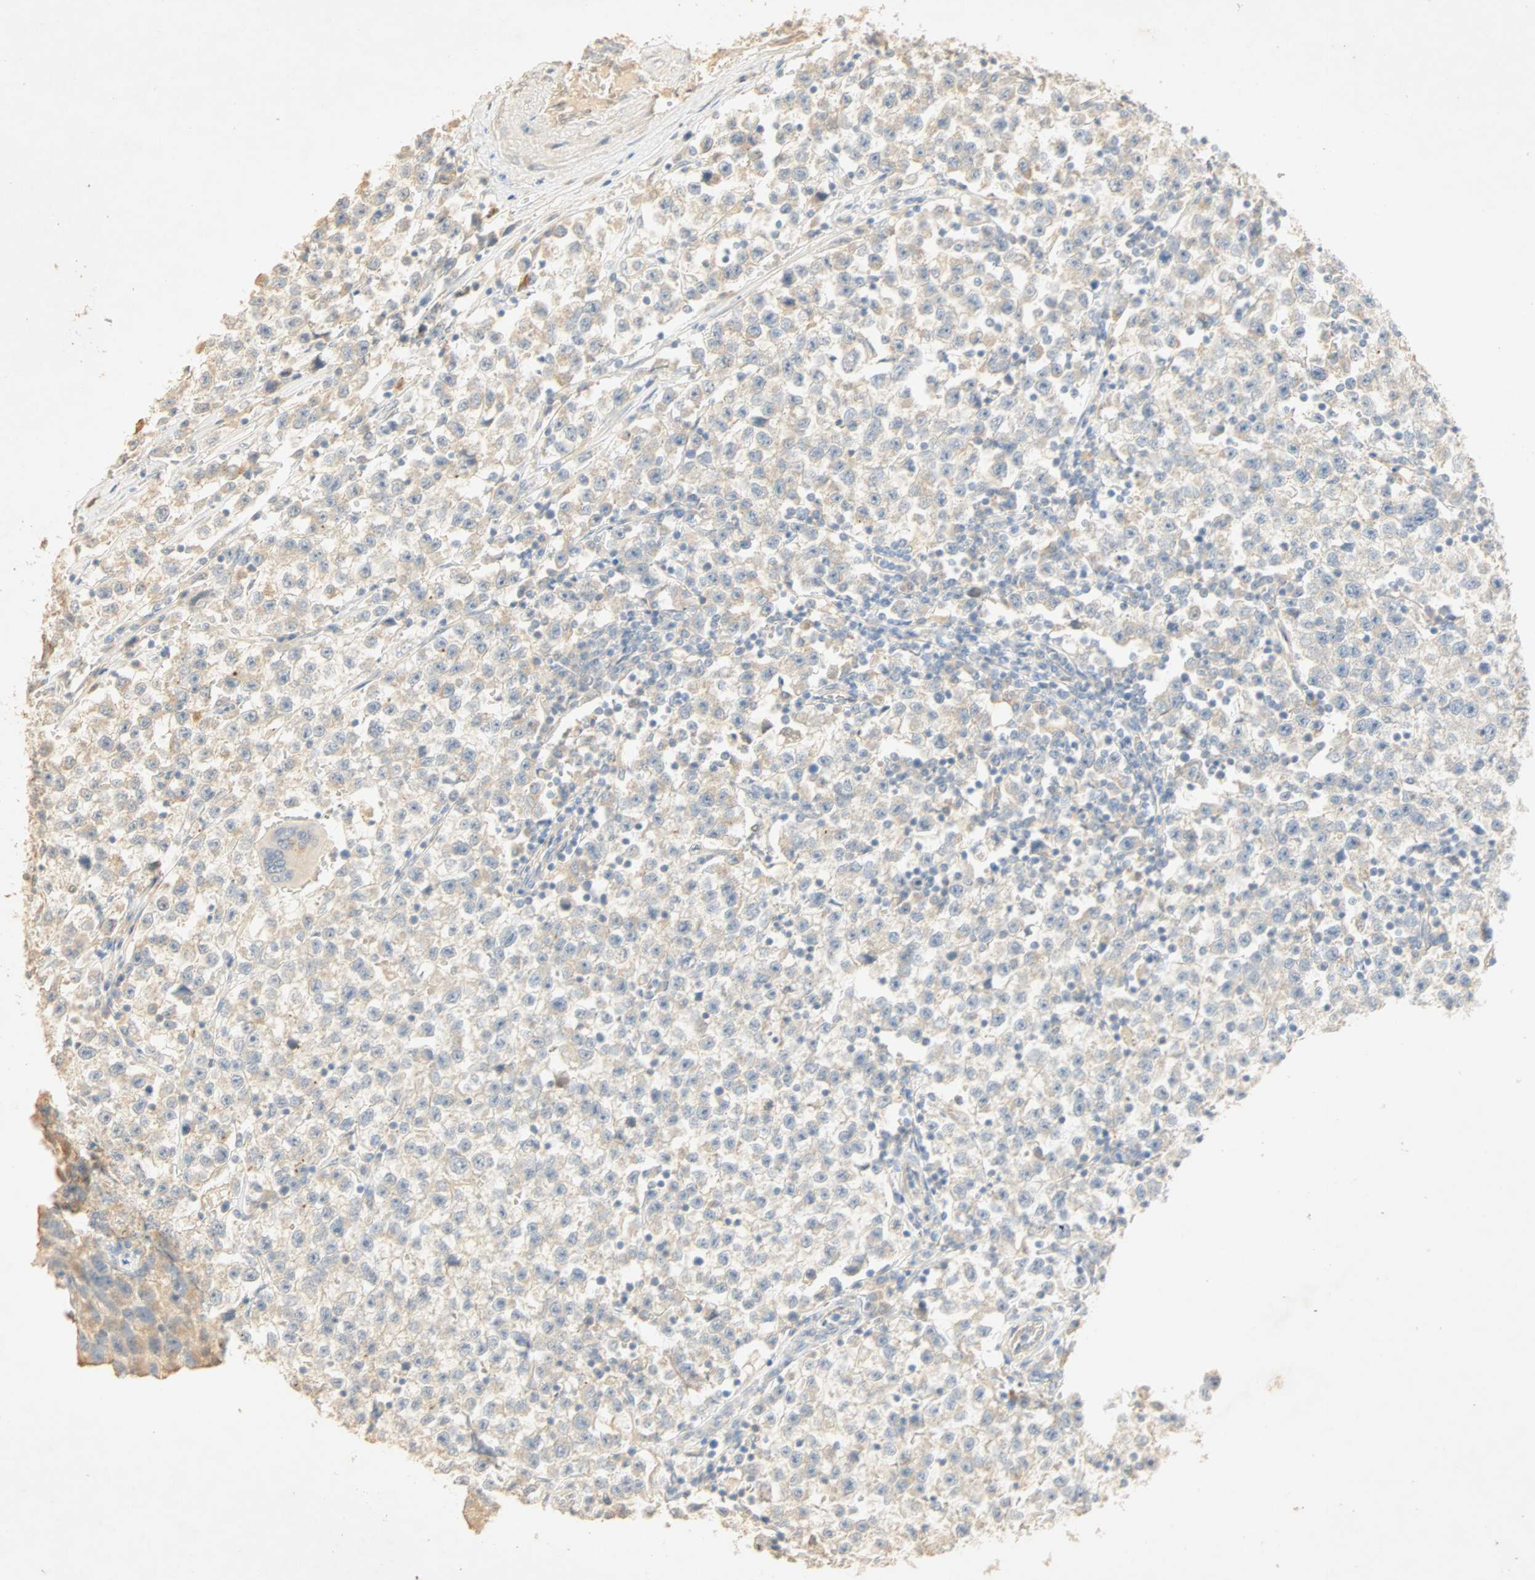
{"staining": {"intensity": "negative", "quantity": "none", "location": "none"}, "tissue": "testis cancer", "cell_type": "Tumor cells", "image_type": "cancer", "snomed": [{"axis": "morphology", "description": "Seminoma, NOS"}, {"axis": "topography", "description": "Testis"}], "caption": "An immunohistochemistry (IHC) image of testis cancer is shown. There is no staining in tumor cells of testis cancer.", "gene": "SELENBP1", "patient": {"sex": "male", "age": 22}}